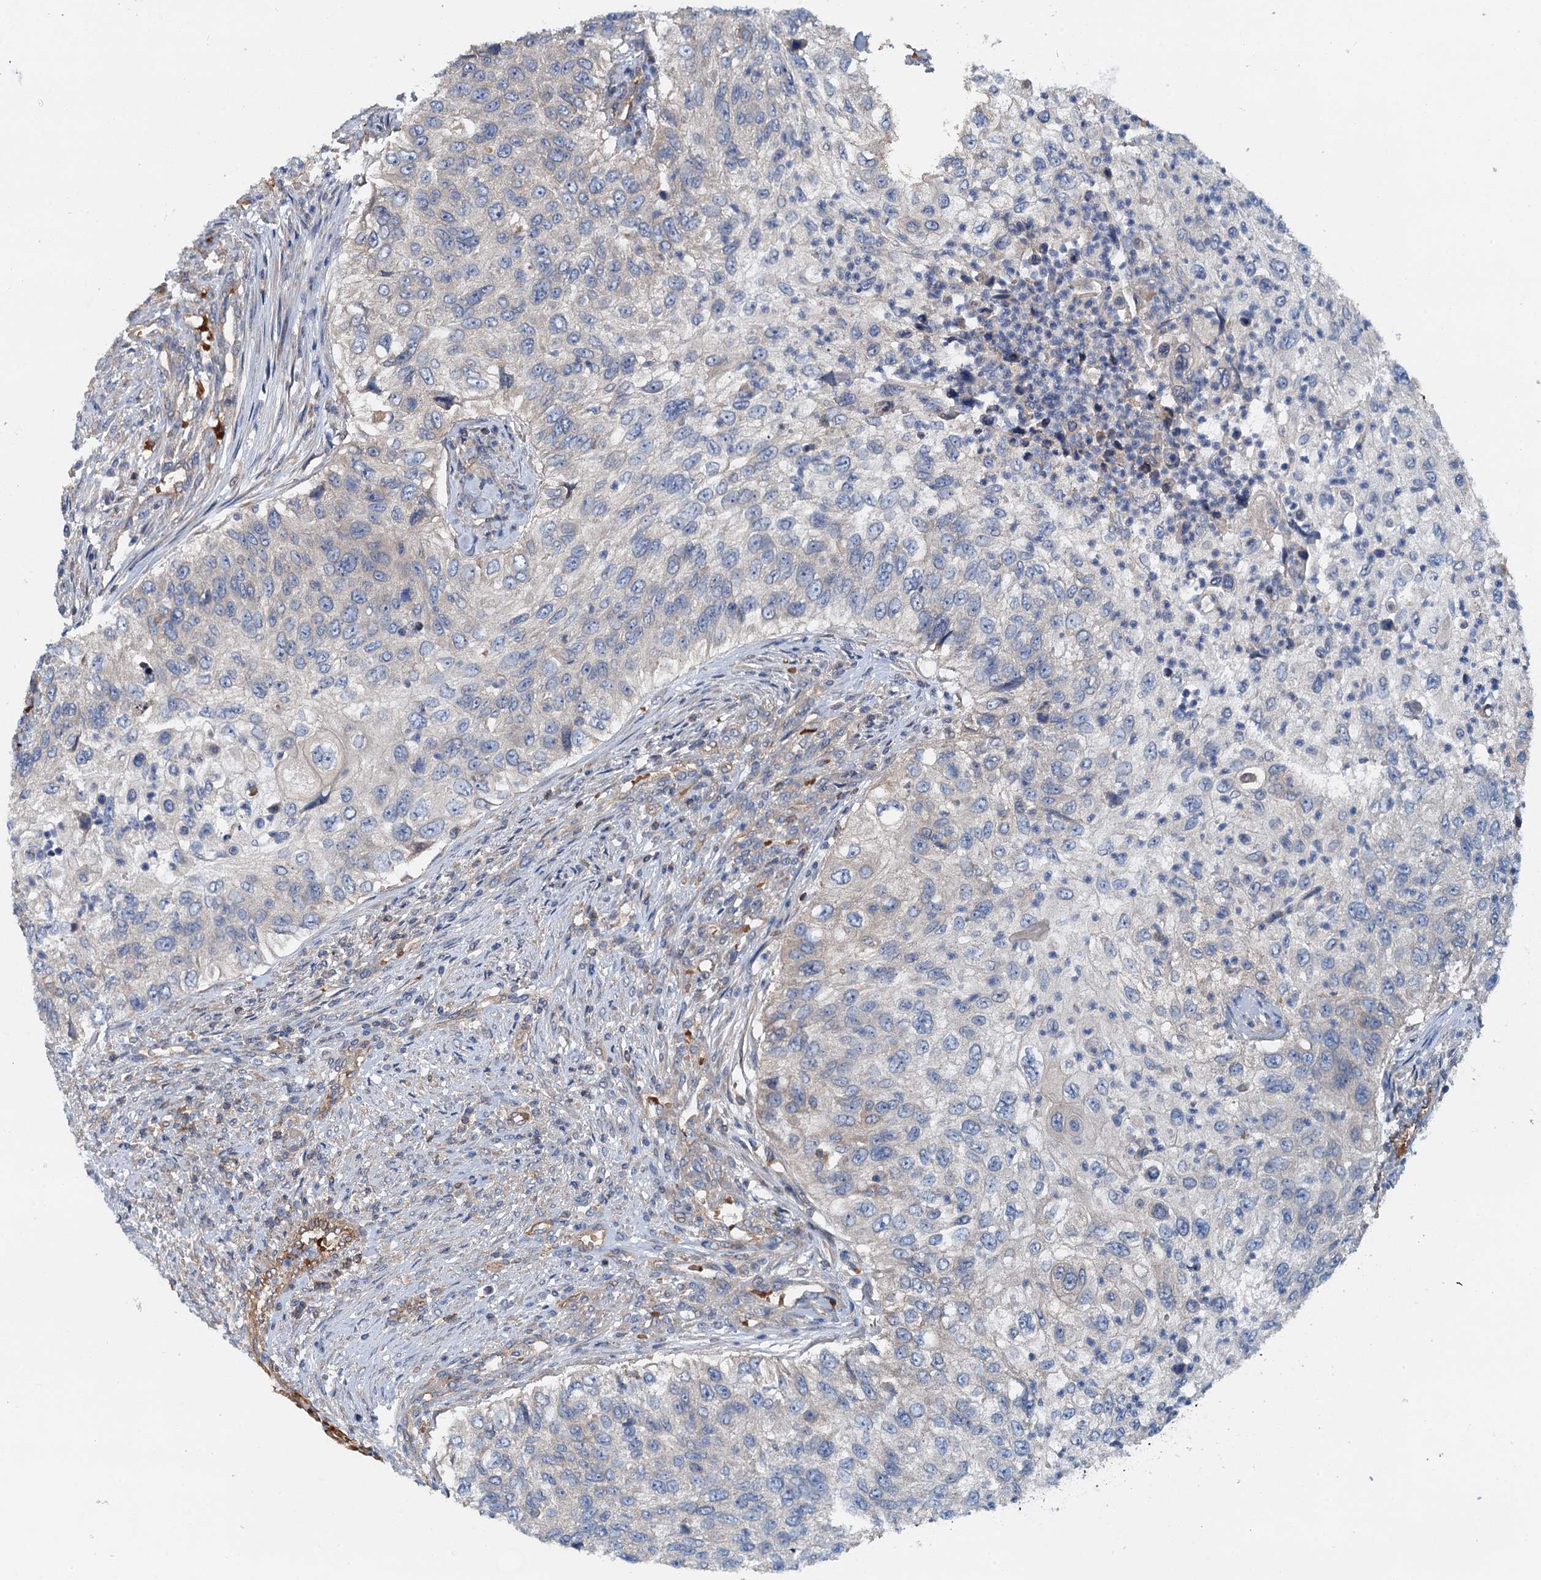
{"staining": {"intensity": "negative", "quantity": "none", "location": "none"}, "tissue": "urothelial cancer", "cell_type": "Tumor cells", "image_type": "cancer", "snomed": [{"axis": "morphology", "description": "Urothelial carcinoma, High grade"}, {"axis": "topography", "description": "Urinary bladder"}], "caption": "Immunohistochemical staining of high-grade urothelial carcinoma displays no significant positivity in tumor cells.", "gene": "ROGDI", "patient": {"sex": "female", "age": 60}}